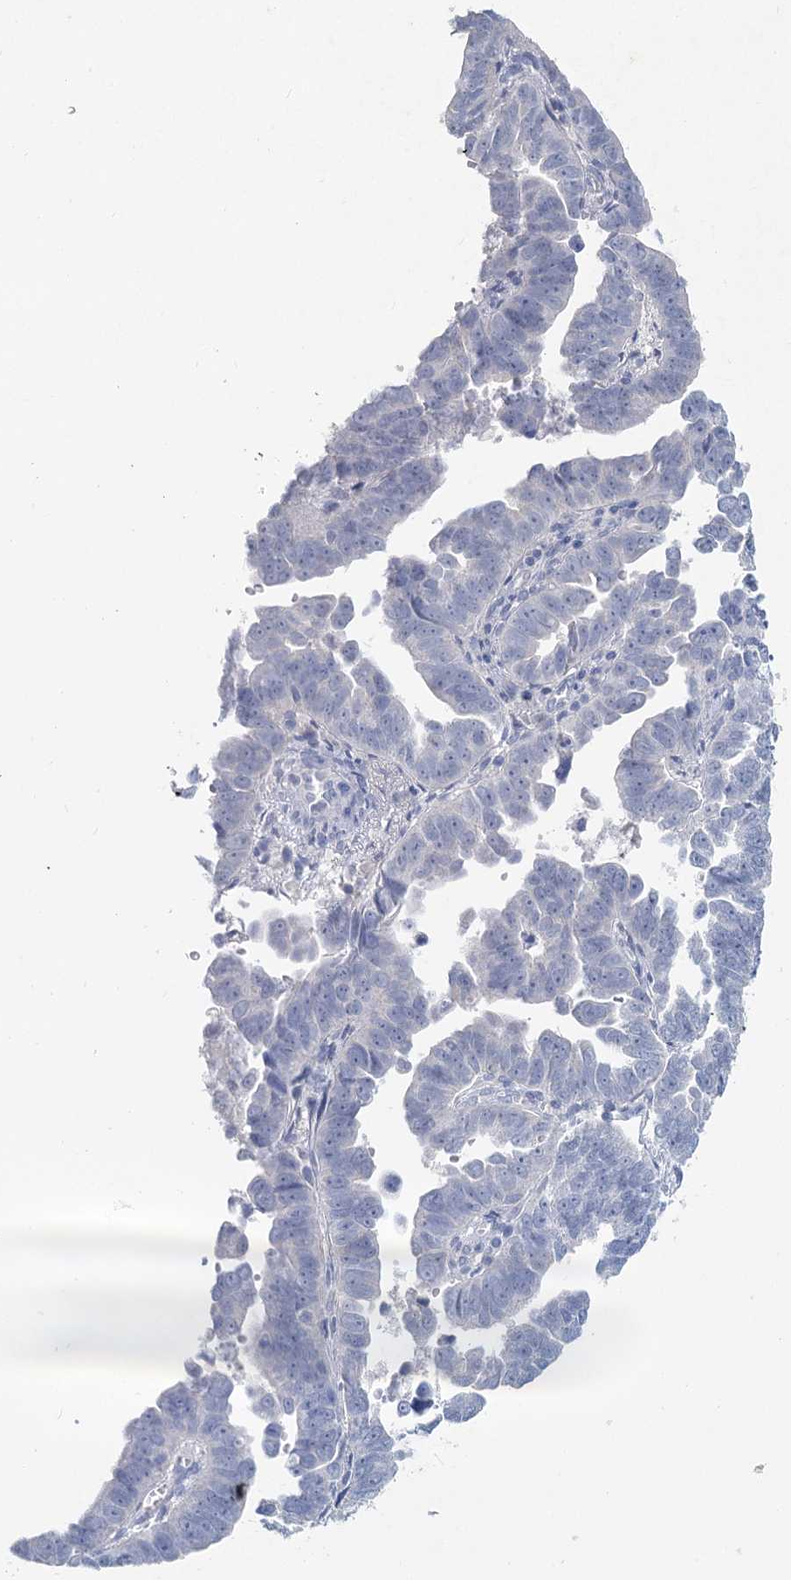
{"staining": {"intensity": "negative", "quantity": "none", "location": "none"}, "tissue": "endometrial cancer", "cell_type": "Tumor cells", "image_type": "cancer", "snomed": [{"axis": "morphology", "description": "Adenocarcinoma, NOS"}, {"axis": "topography", "description": "Endometrium"}], "caption": "High magnification brightfield microscopy of endometrial adenocarcinoma stained with DAB (3,3'-diaminobenzidine) (brown) and counterstained with hematoxylin (blue): tumor cells show no significant expression.", "gene": "CHGA", "patient": {"sex": "female", "age": 75}}